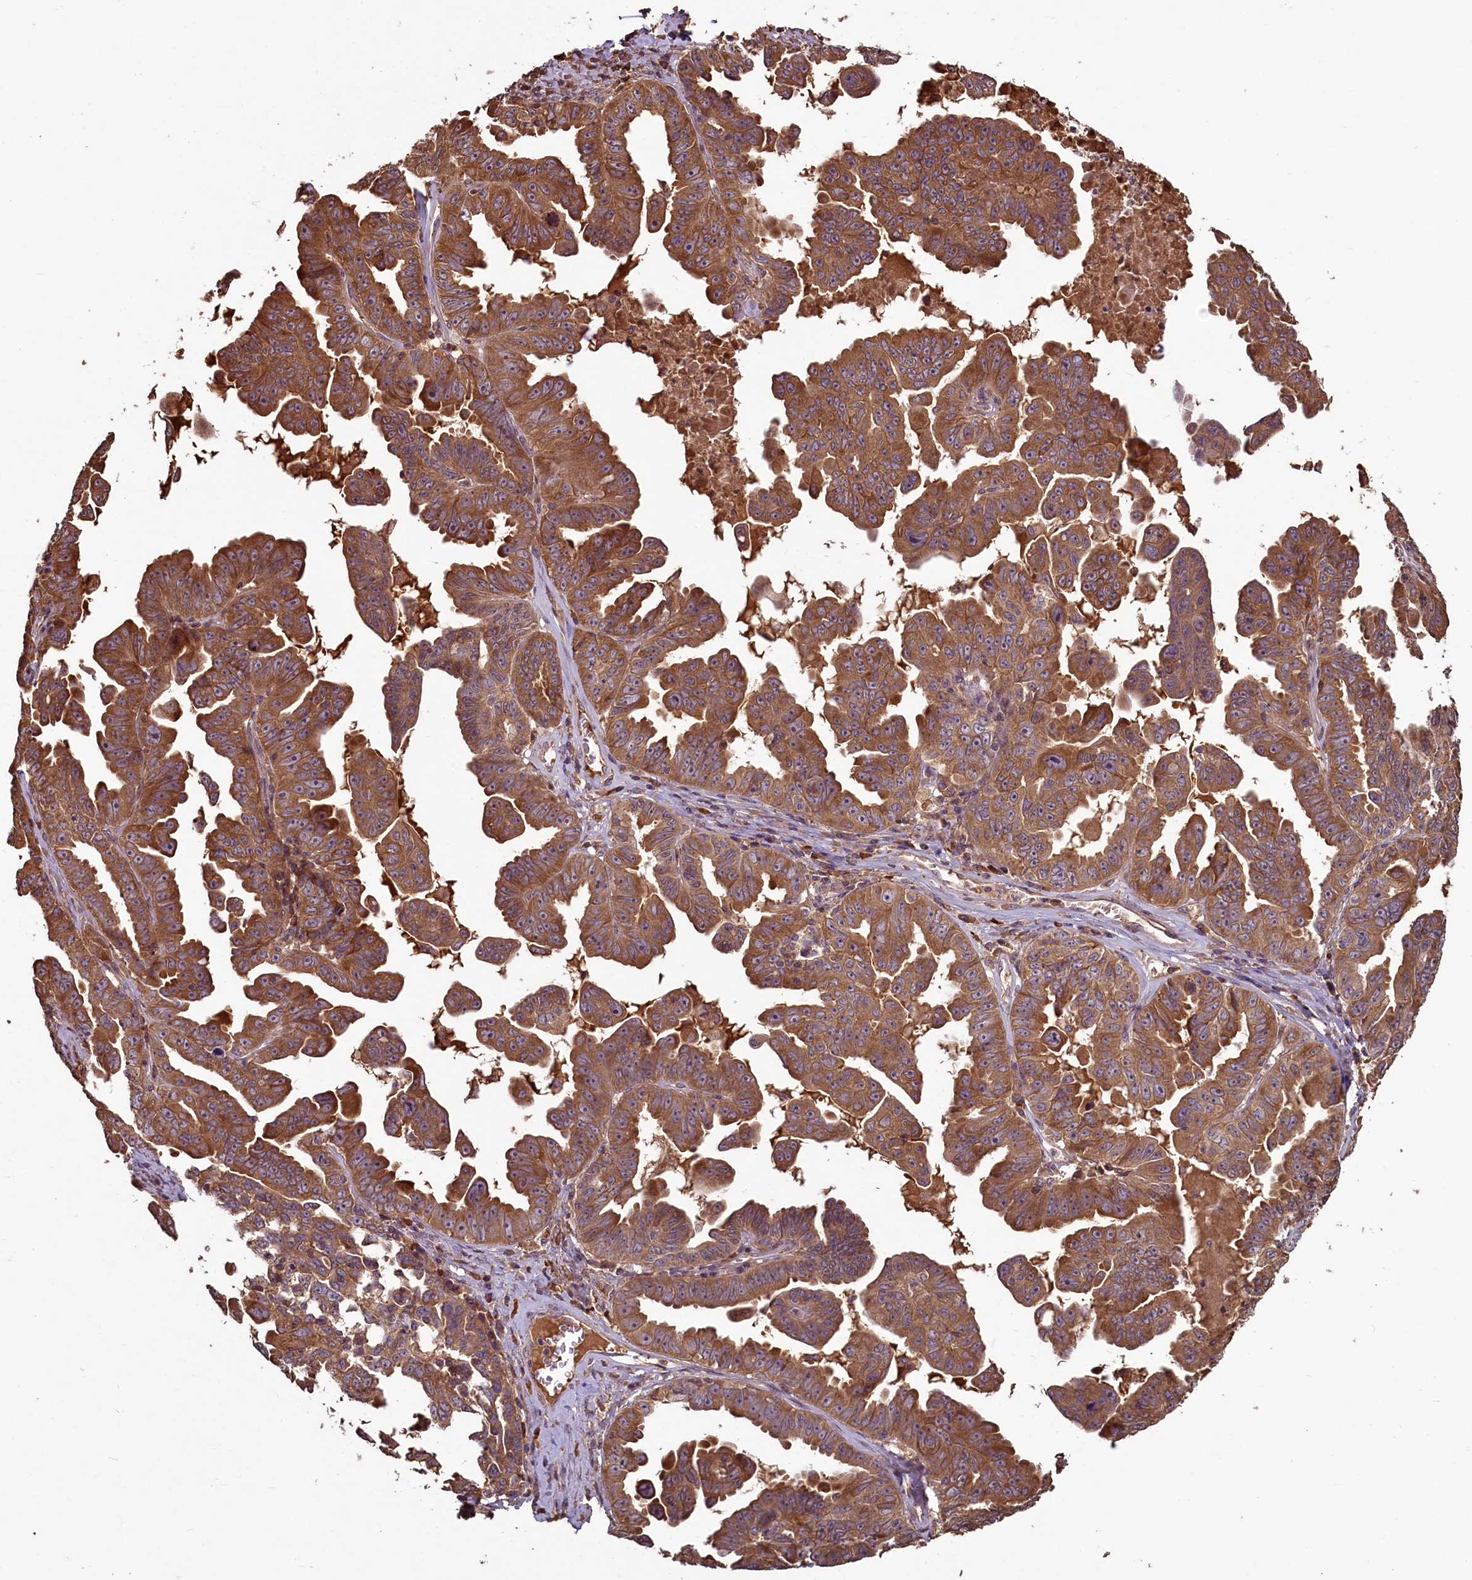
{"staining": {"intensity": "moderate", "quantity": ">75%", "location": "cytoplasmic/membranous,nuclear"}, "tissue": "ovarian cancer", "cell_type": "Tumor cells", "image_type": "cancer", "snomed": [{"axis": "morphology", "description": "Carcinoma, endometroid"}, {"axis": "topography", "description": "Ovary"}], "caption": "Immunohistochemical staining of human endometroid carcinoma (ovarian) shows medium levels of moderate cytoplasmic/membranous and nuclear protein positivity in approximately >75% of tumor cells.", "gene": "NUDT6", "patient": {"sex": "female", "age": 62}}